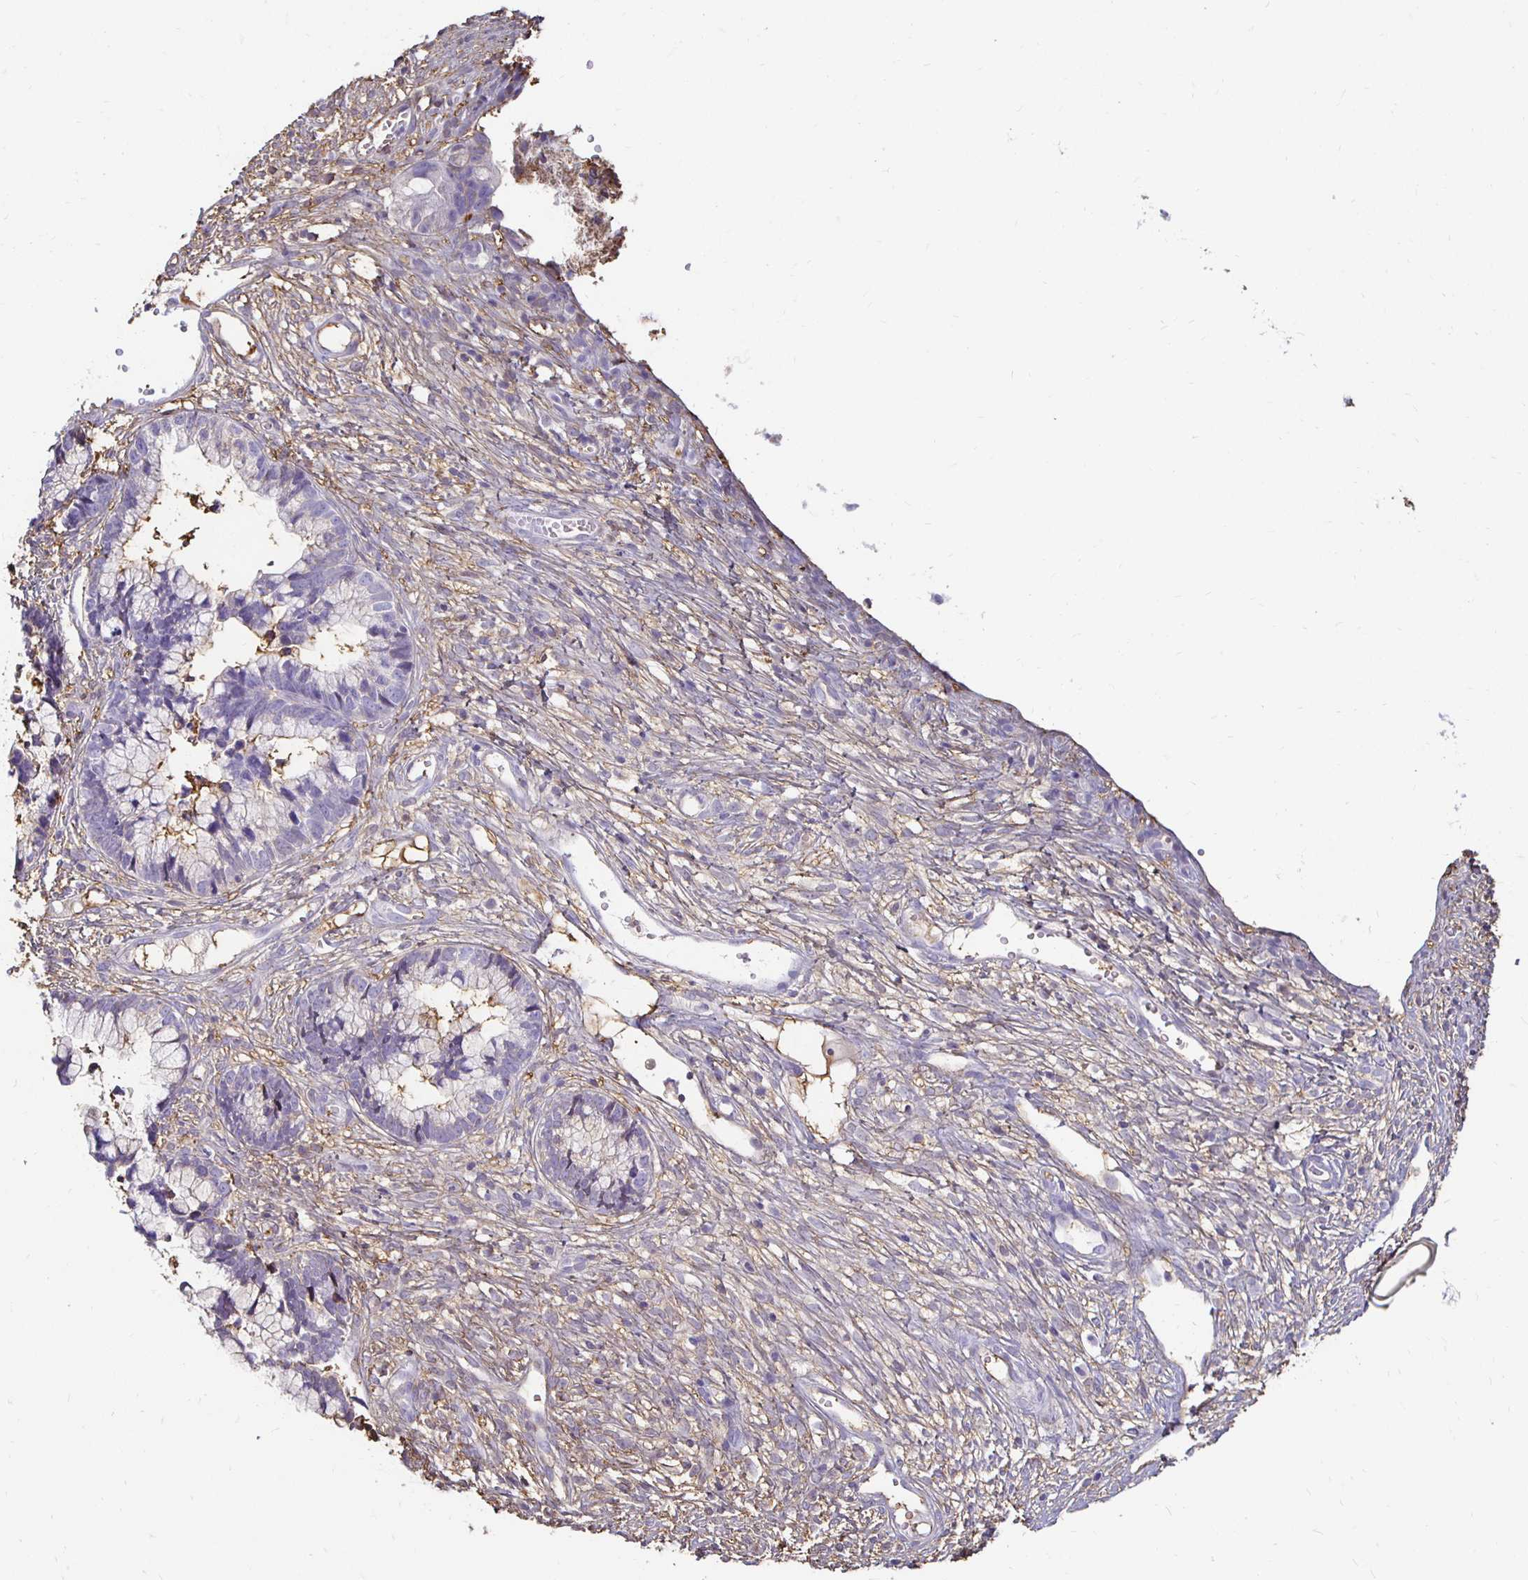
{"staining": {"intensity": "negative", "quantity": "none", "location": "none"}, "tissue": "cervical cancer", "cell_type": "Tumor cells", "image_type": "cancer", "snomed": [{"axis": "morphology", "description": "Adenocarcinoma, NOS"}, {"axis": "topography", "description": "Cervix"}], "caption": "Immunohistochemistry of cervical cancer shows no staining in tumor cells.", "gene": "TAS1R3", "patient": {"sex": "female", "age": 44}}